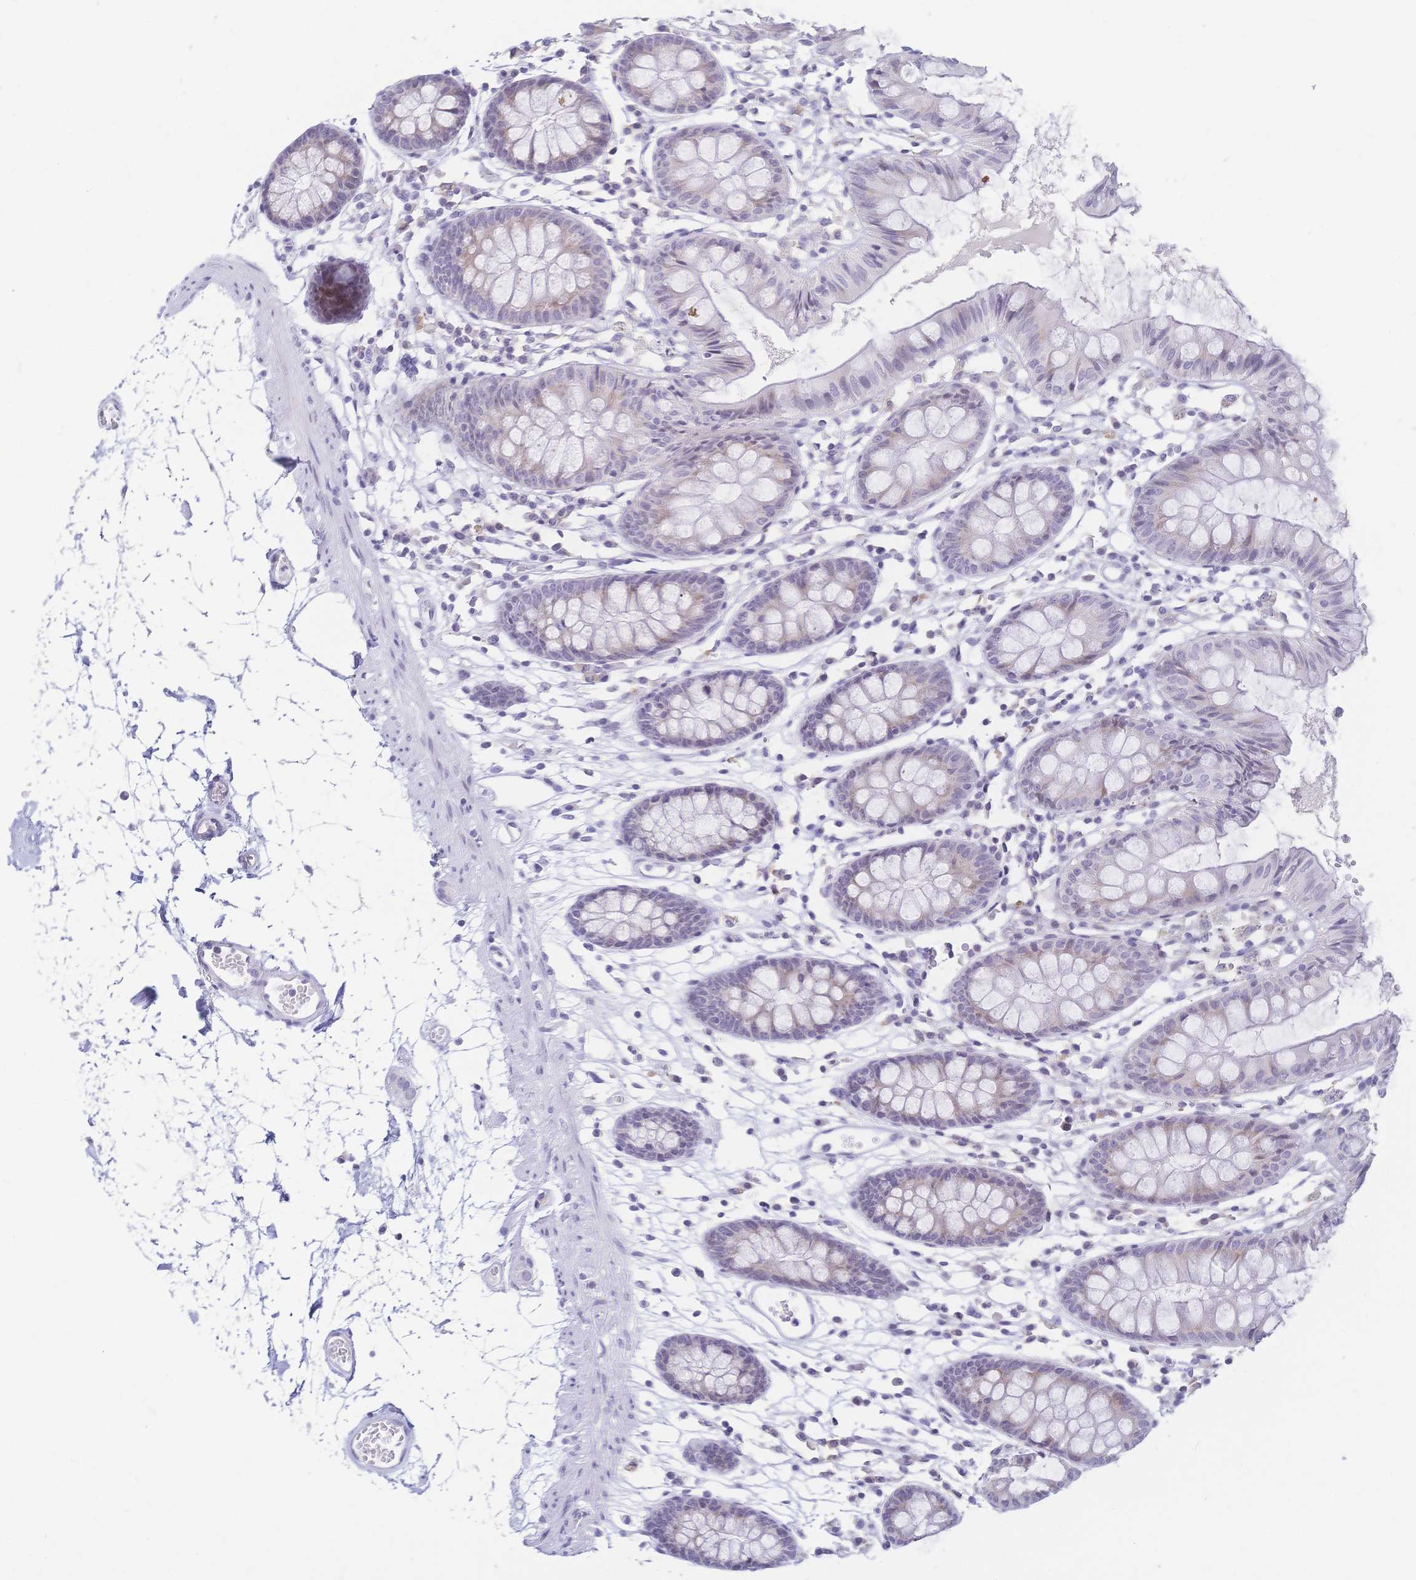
{"staining": {"intensity": "negative", "quantity": "none", "location": "none"}, "tissue": "colon", "cell_type": "Endothelial cells", "image_type": "normal", "snomed": [{"axis": "morphology", "description": "Normal tissue, NOS"}, {"axis": "topography", "description": "Colon"}], "caption": "Immunohistochemistry (IHC) of benign colon displays no expression in endothelial cells. The staining was performed using DAB (3,3'-diaminobenzidine) to visualize the protein expression in brown, while the nuclei were stained in blue with hematoxylin (Magnification: 20x).", "gene": "CR2", "patient": {"sex": "female", "age": 84}}